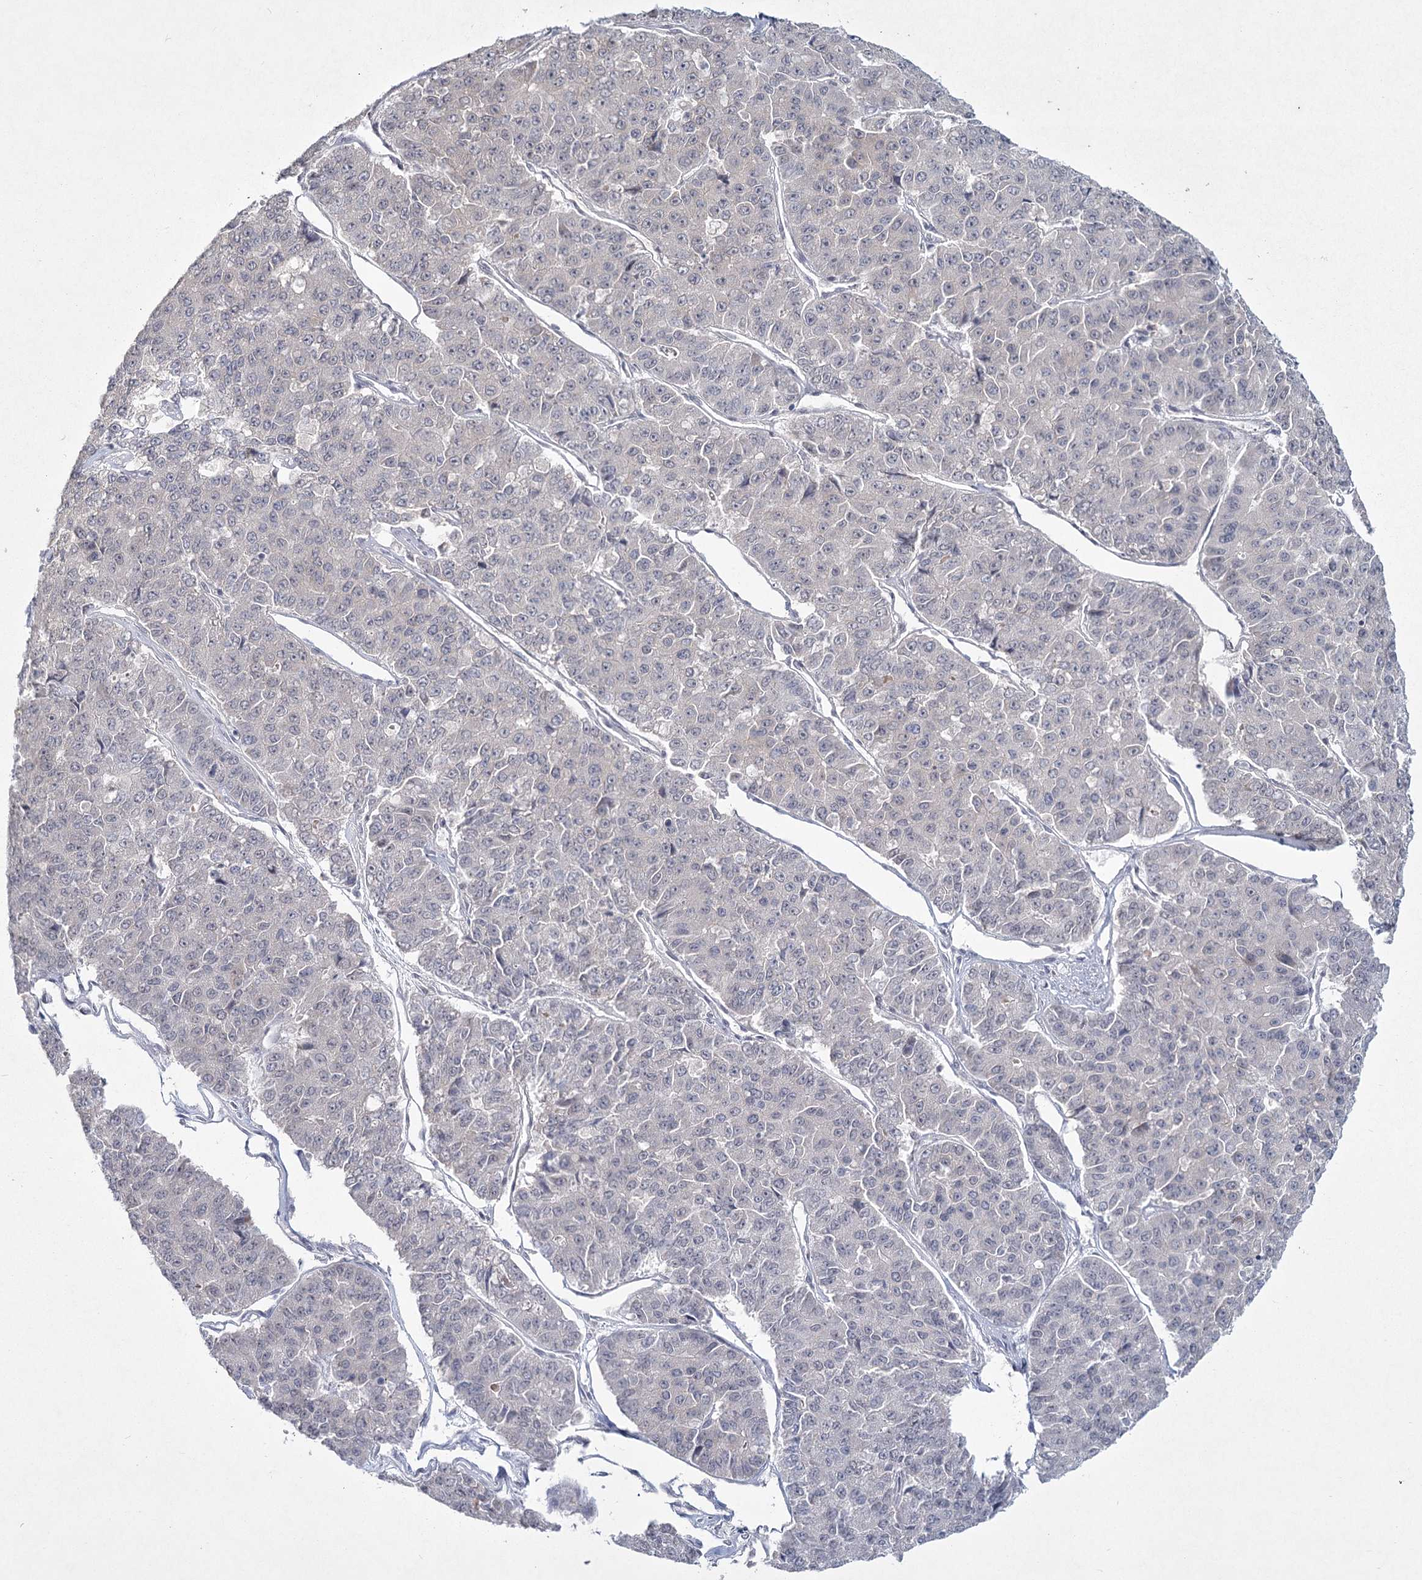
{"staining": {"intensity": "negative", "quantity": "none", "location": "none"}, "tissue": "pancreatic cancer", "cell_type": "Tumor cells", "image_type": "cancer", "snomed": [{"axis": "morphology", "description": "Adenocarcinoma, NOS"}, {"axis": "topography", "description": "Pancreas"}], "caption": "High power microscopy histopathology image of an immunohistochemistry (IHC) micrograph of pancreatic cancer, revealing no significant staining in tumor cells.", "gene": "LY6G5C", "patient": {"sex": "male", "age": 50}}